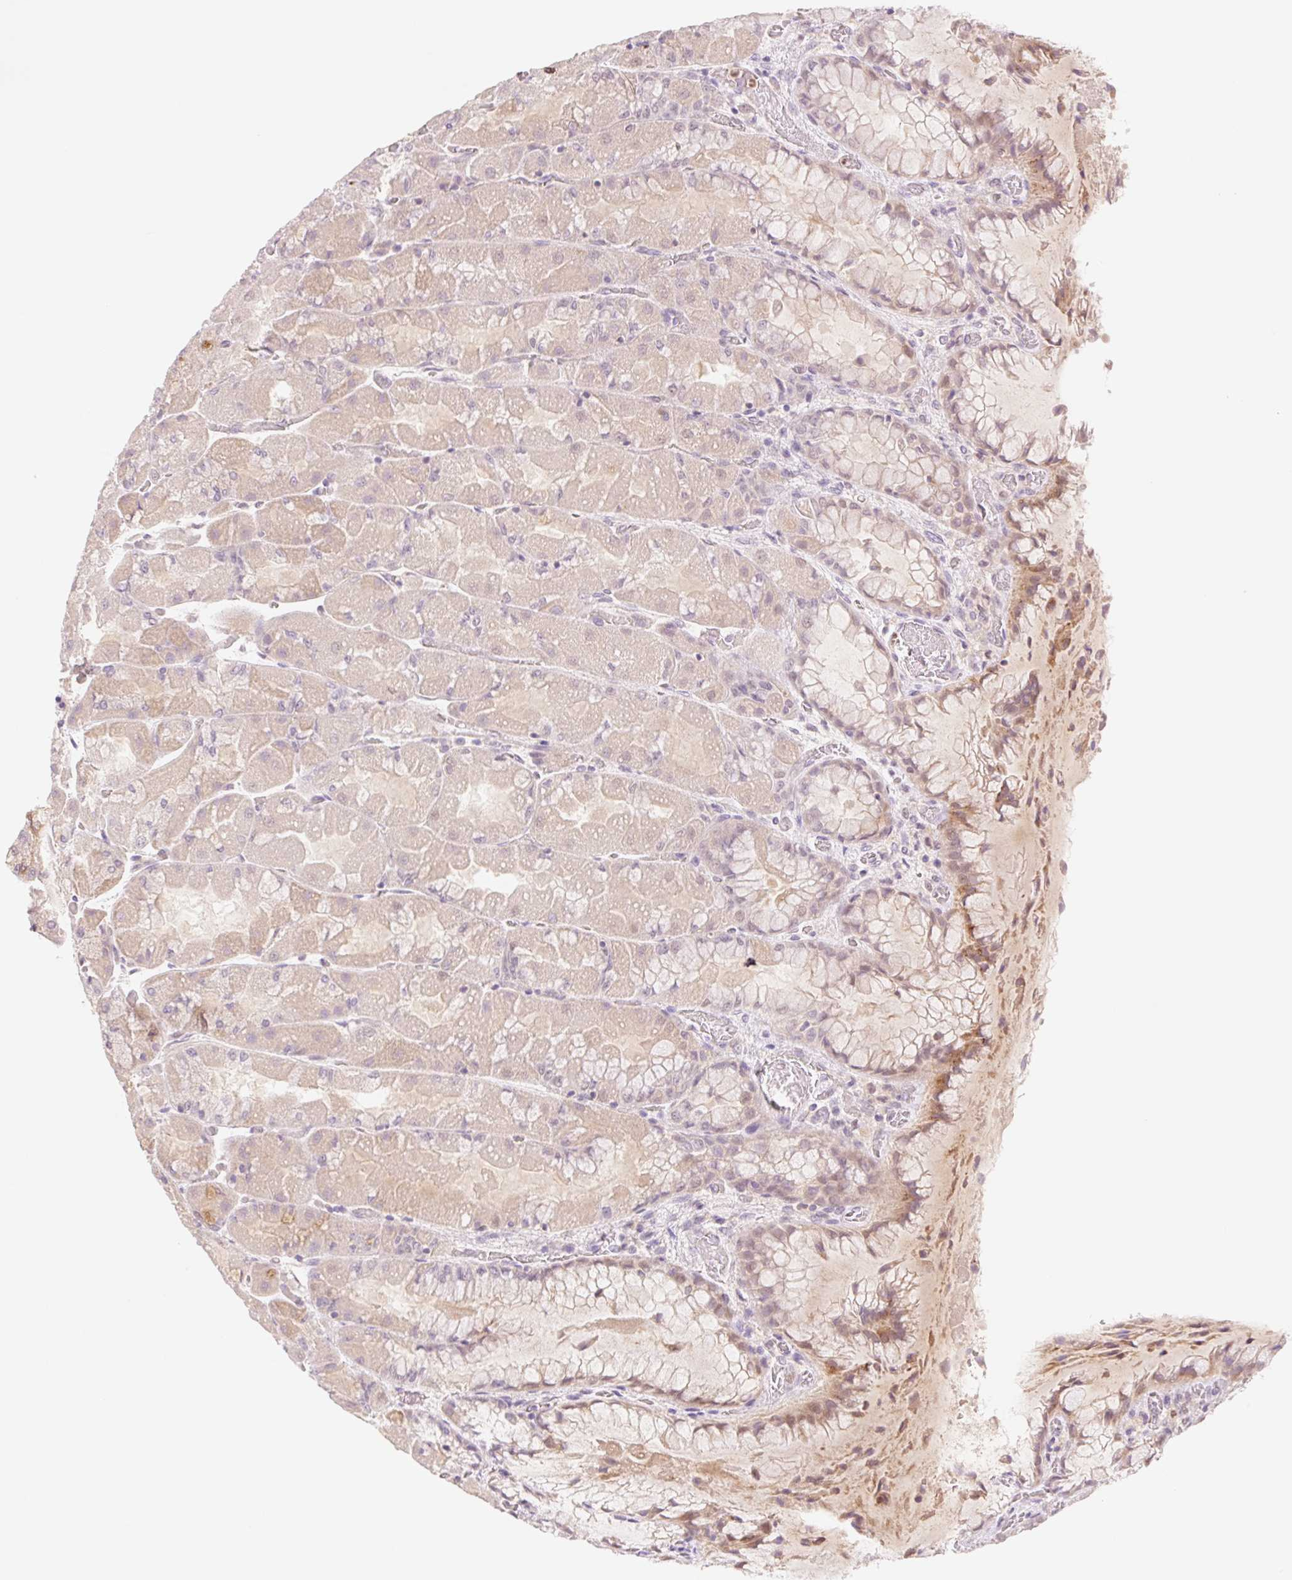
{"staining": {"intensity": "moderate", "quantity": "<25%", "location": "cytoplasmic/membranous"}, "tissue": "stomach", "cell_type": "Glandular cells", "image_type": "normal", "snomed": [{"axis": "morphology", "description": "Normal tissue, NOS"}, {"axis": "topography", "description": "Stomach"}], "caption": "A high-resolution photomicrograph shows IHC staining of benign stomach, which exhibits moderate cytoplasmic/membranous expression in approximately <25% of glandular cells. (DAB (3,3'-diaminobenzidine) IHC, brown staining for protein, blue staining for nuclei).", "gene": "HEBP1", "patient": {"sex": "female", "age": 61}}